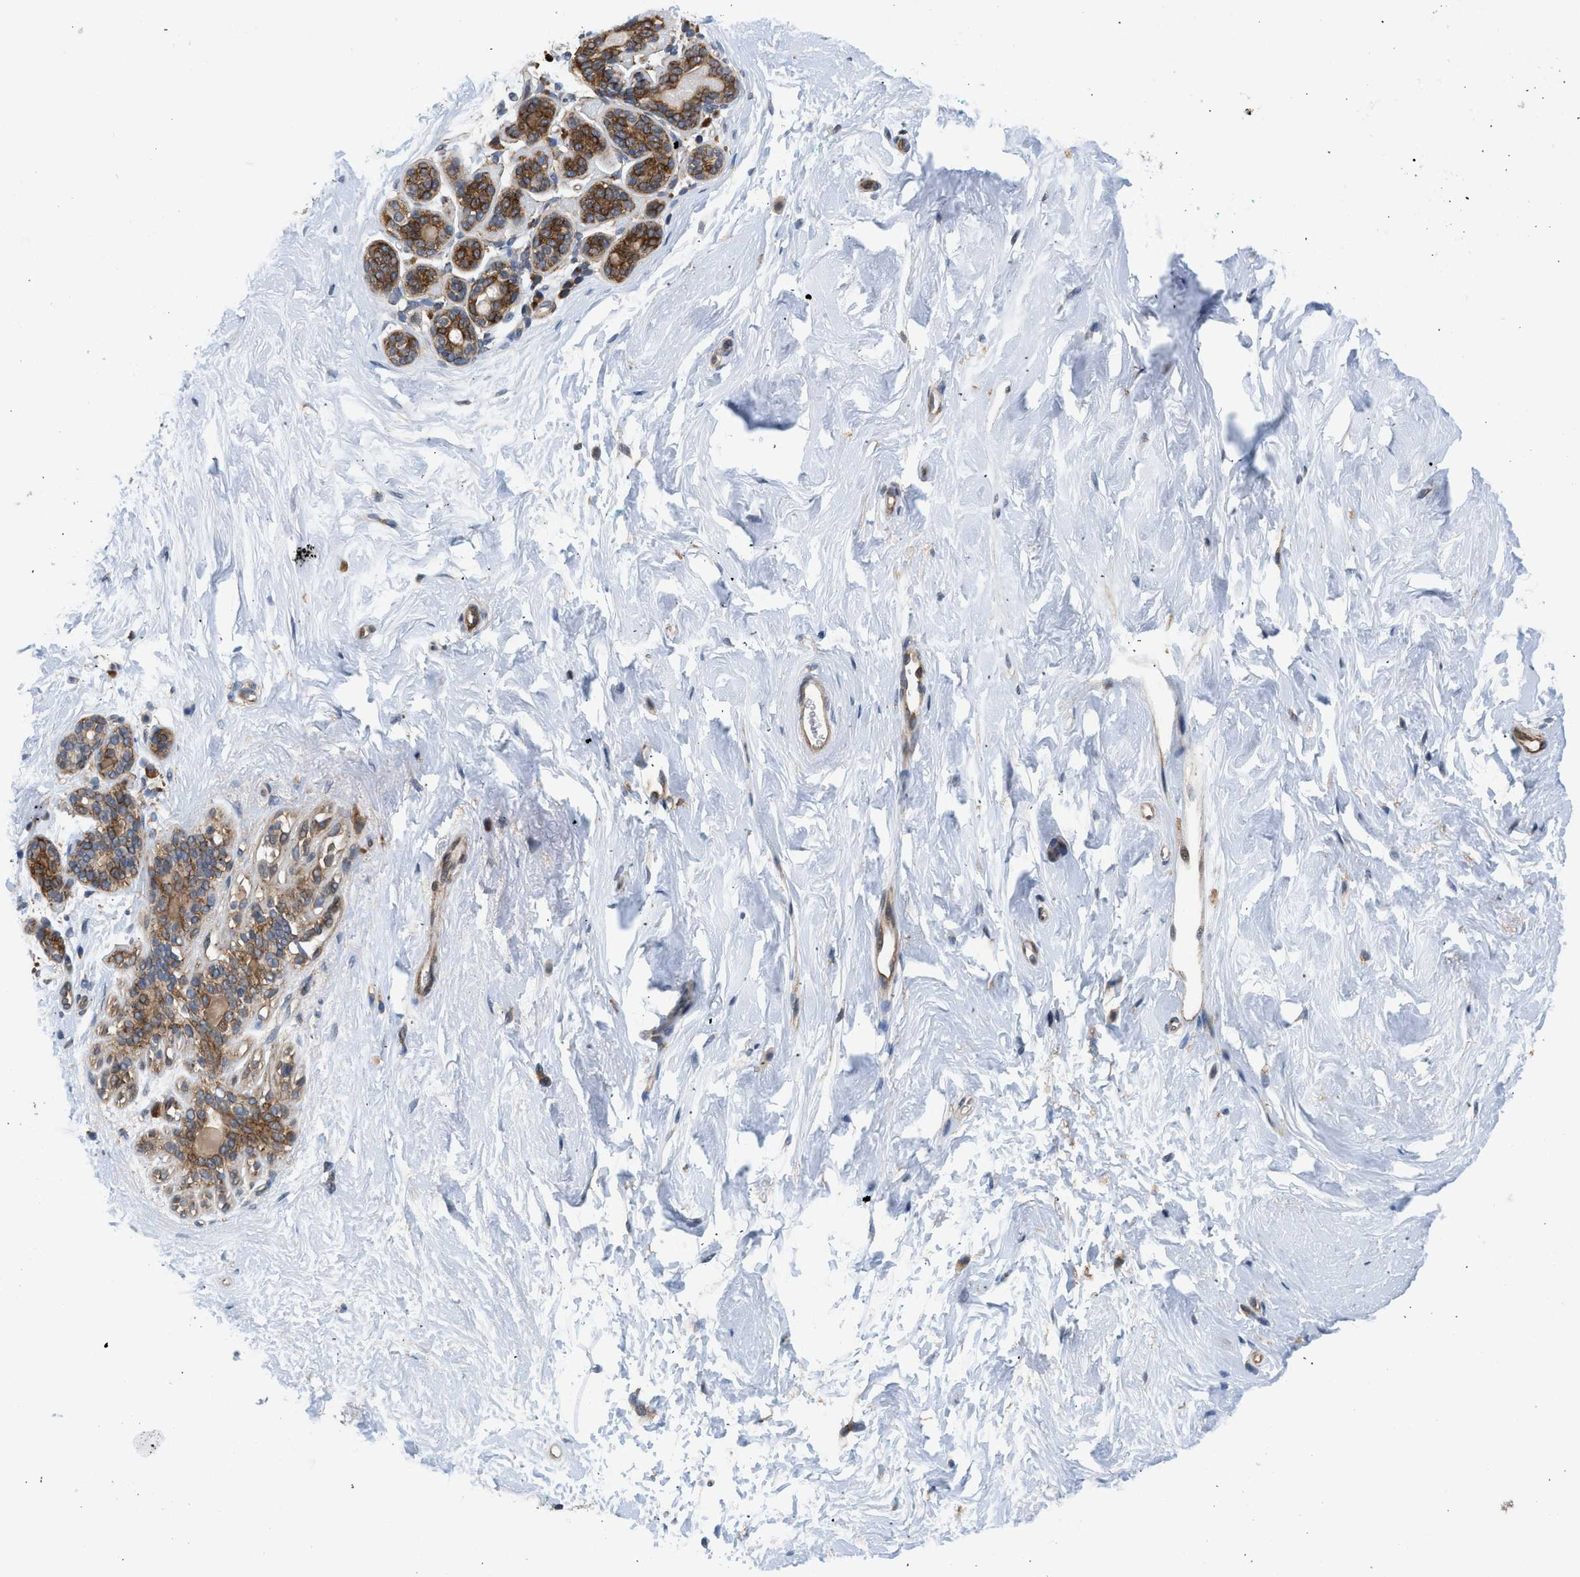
{"staining": {"intensity": "negative", "quantity": "none", "location": "none"}, "tissue": "breast", "cell_type": "Adipocytes", "image_type": "normal", "snomed": [{"axis": "morphology", "description": "Normal tissue, NOS"}, {"axis": "topography", "description": "Breast"}], "caption": "An IHC micrograph of unremarkable breast is shown. There is no staining in adipocytes of breast. (Brightfield microscopy of DAB (3,3'-diaminobenzidine) IHC at high magnification).", "gene": "POLG2", "patient": {"sex": "female", "age": 52}}